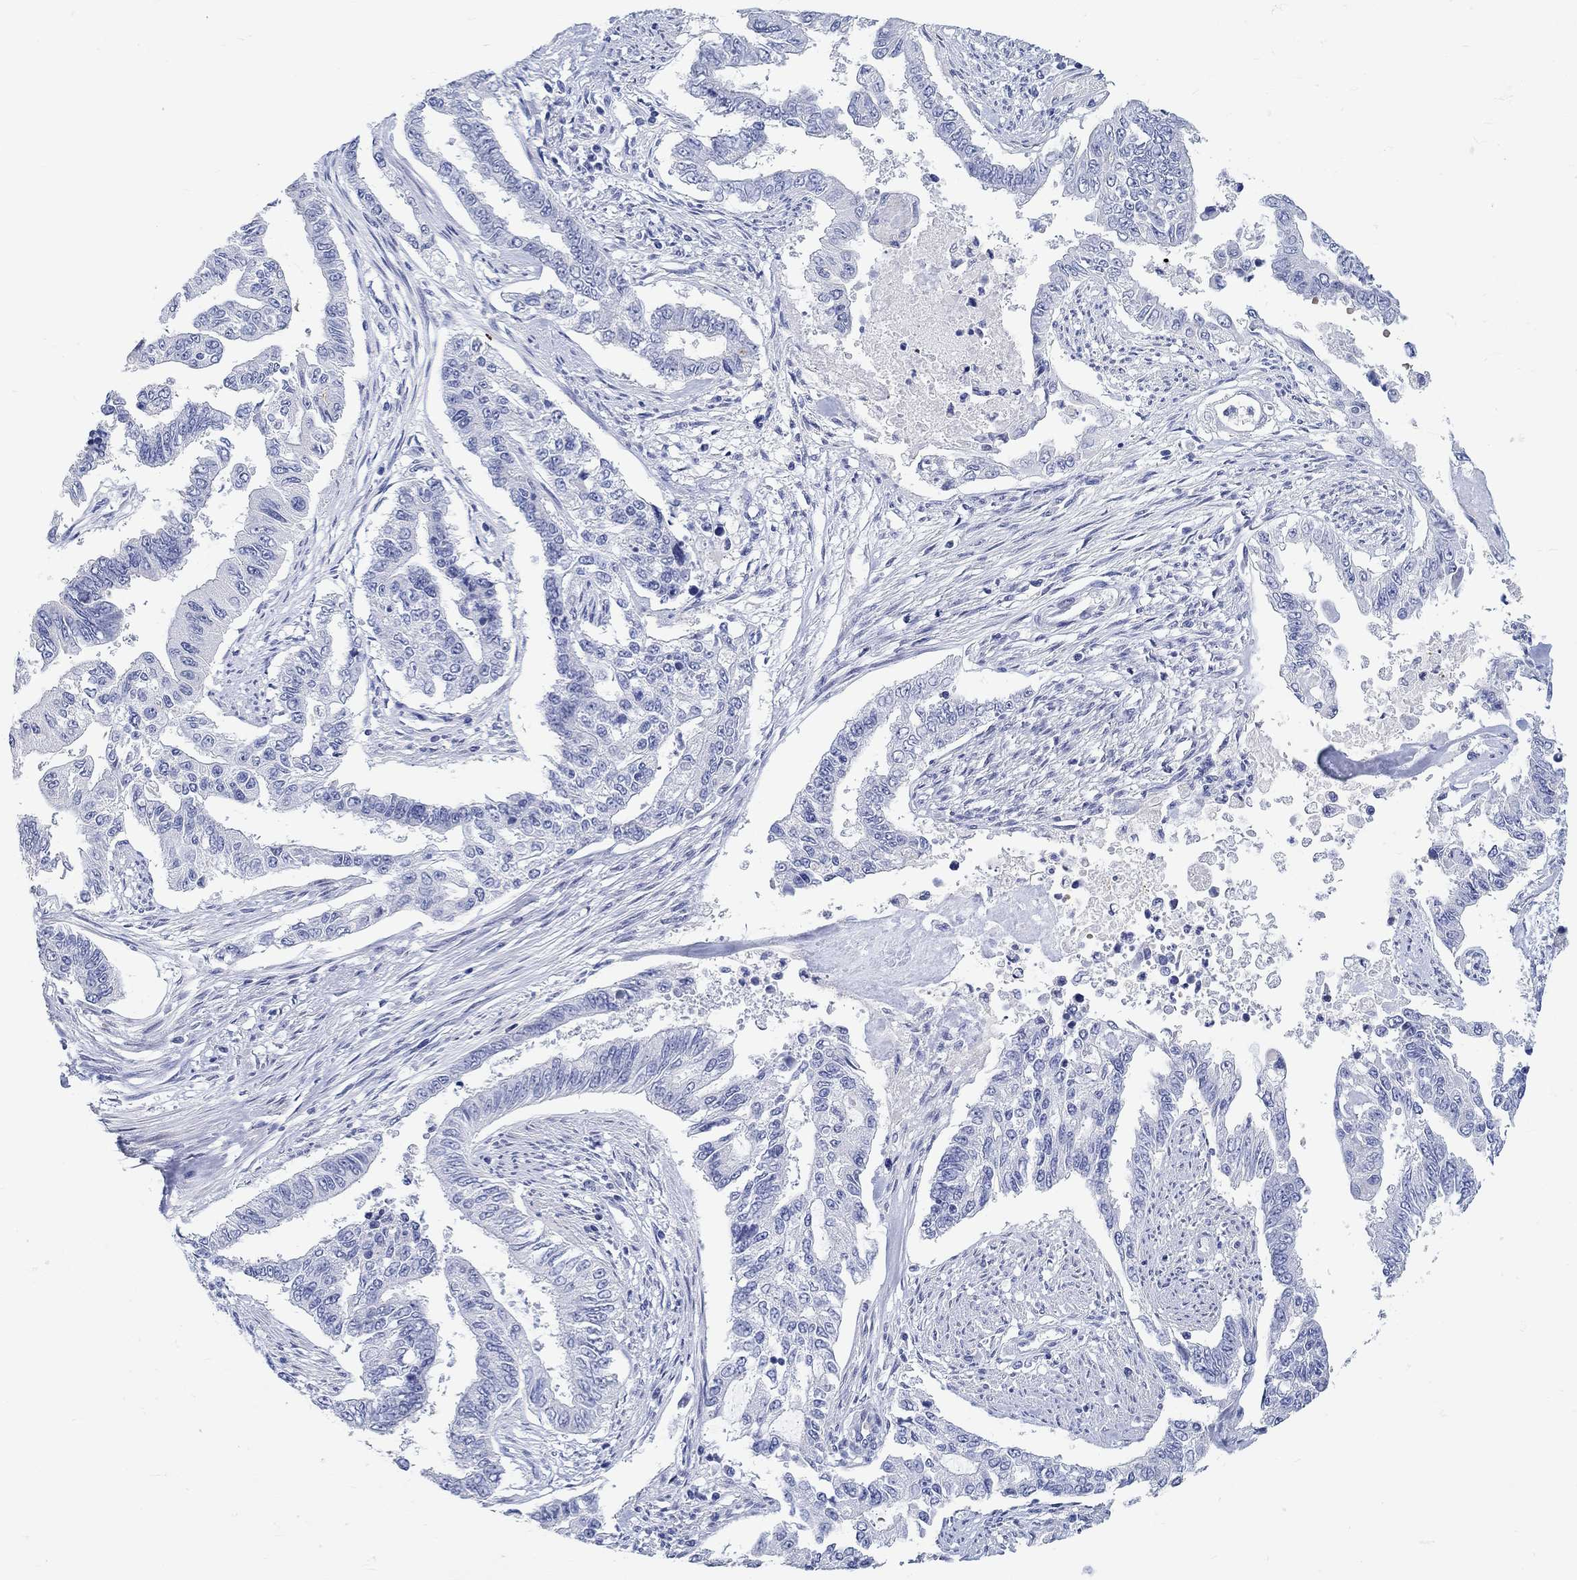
{"staining": {"intensity": "negative", "quantity": "none", "location": "none"}, "tissue": "endometrial cancer", "cell_type": "Tumor cells", "image_type": "cancer", "snomed": [{"axis": "morphology", "description": "Adenocarcinoma, NOS"}, {"axis": "topography", "description": "Uterus"}], "caption": "The IHC micrograph has no significant positivity in tumor cells of endometrial adenocarcinoma tissue.", "gene": "GRIA3", "patient": {"sex": "female", "age": 59}}